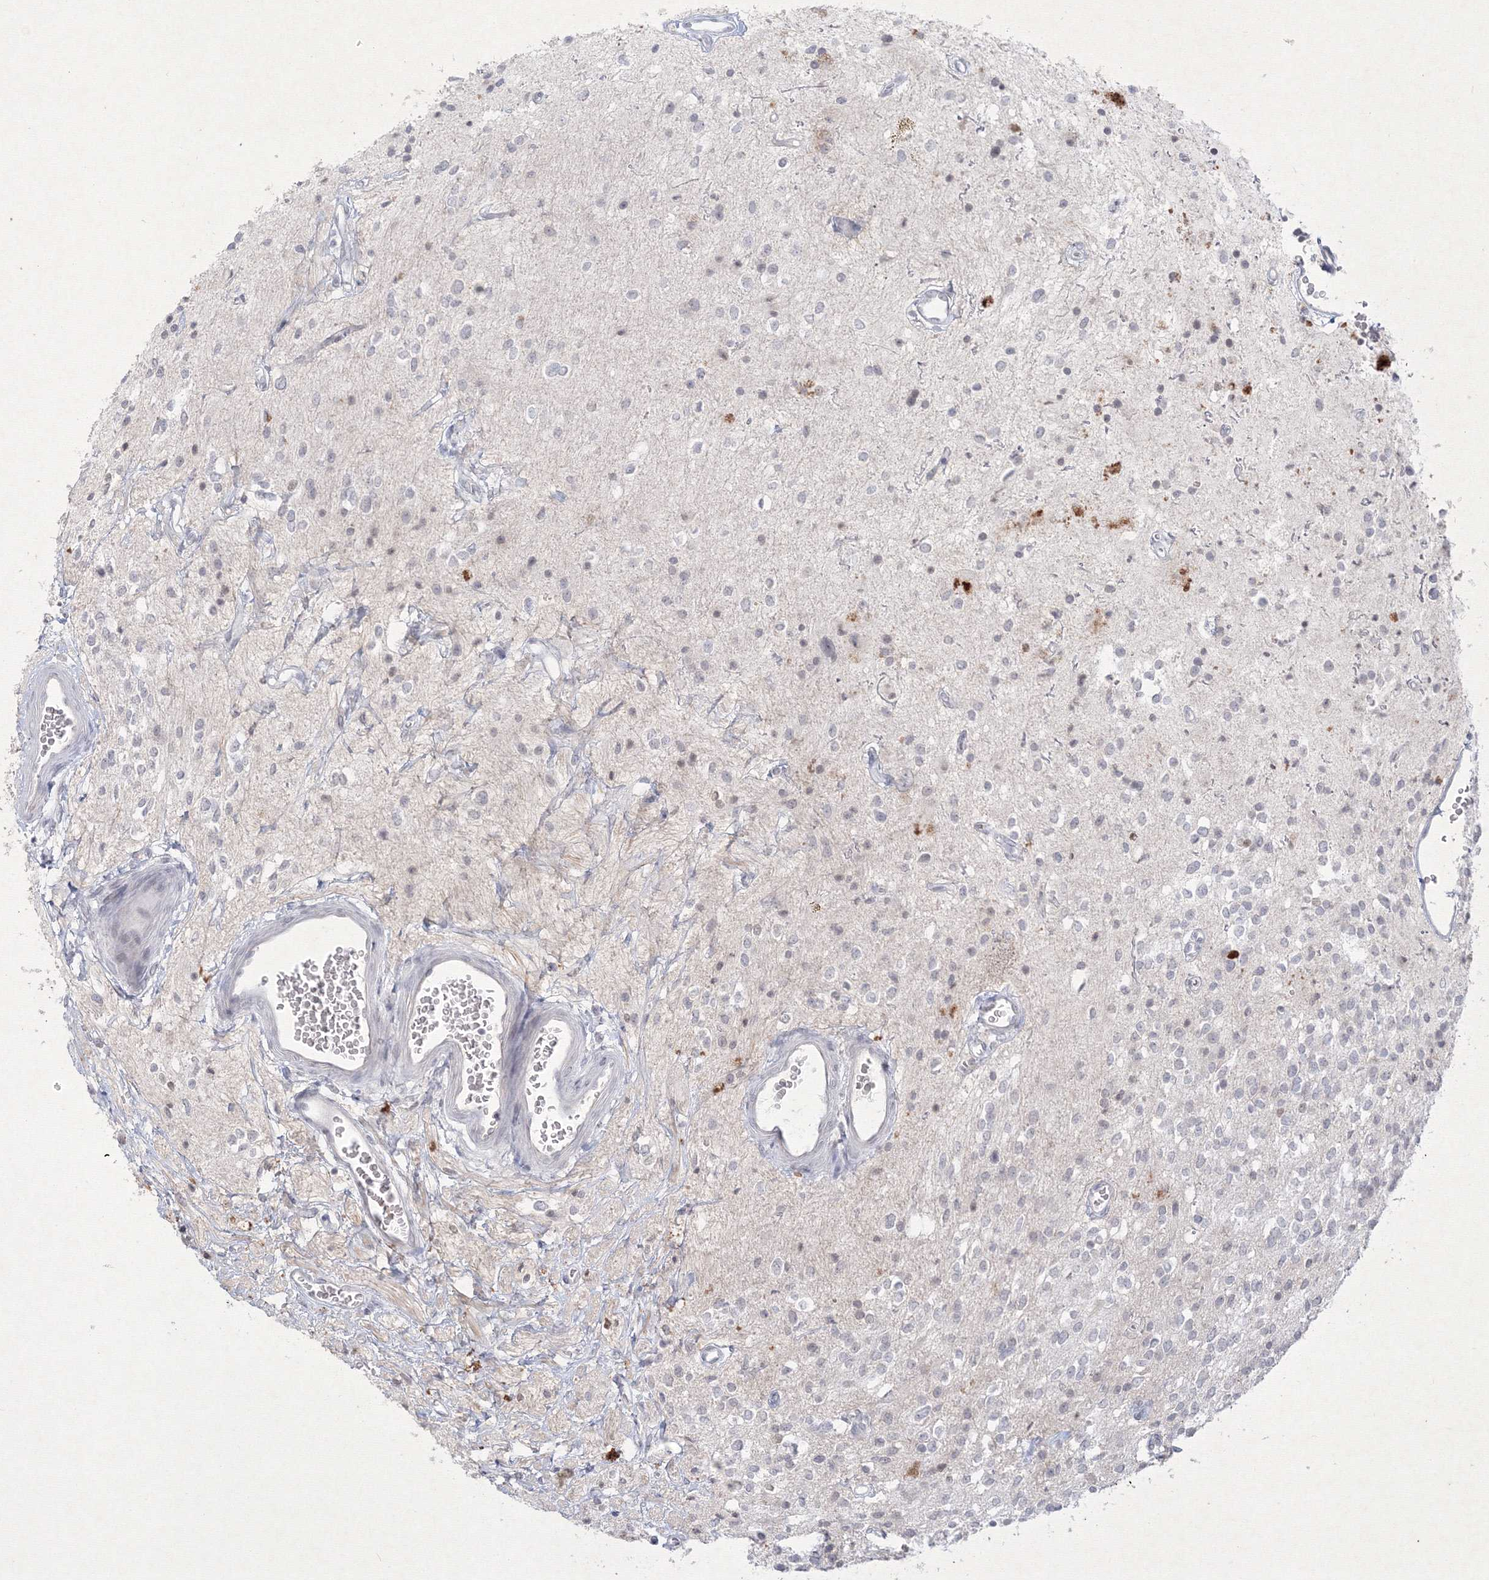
{"staining": {"intensity": "negative", "quantity": "none", "location": "none"}, "tissue": "glioma", "cell_type": "Tumor cells", "image_type": "cancer", "snomed": [{"axis": "morphology", "description": "Glioma, malignant, High grade"}, {"axis": "topography", "description": "Brain"}], "caption": "An immunohistochemistry (IHC) micrograph of high-grade glioma (malignant) is shown. There is no staining in tumor cells of high-grade glioma (malignant).", "gene": "NXPE3", "patient": {"sex": "male", "age": 34}}